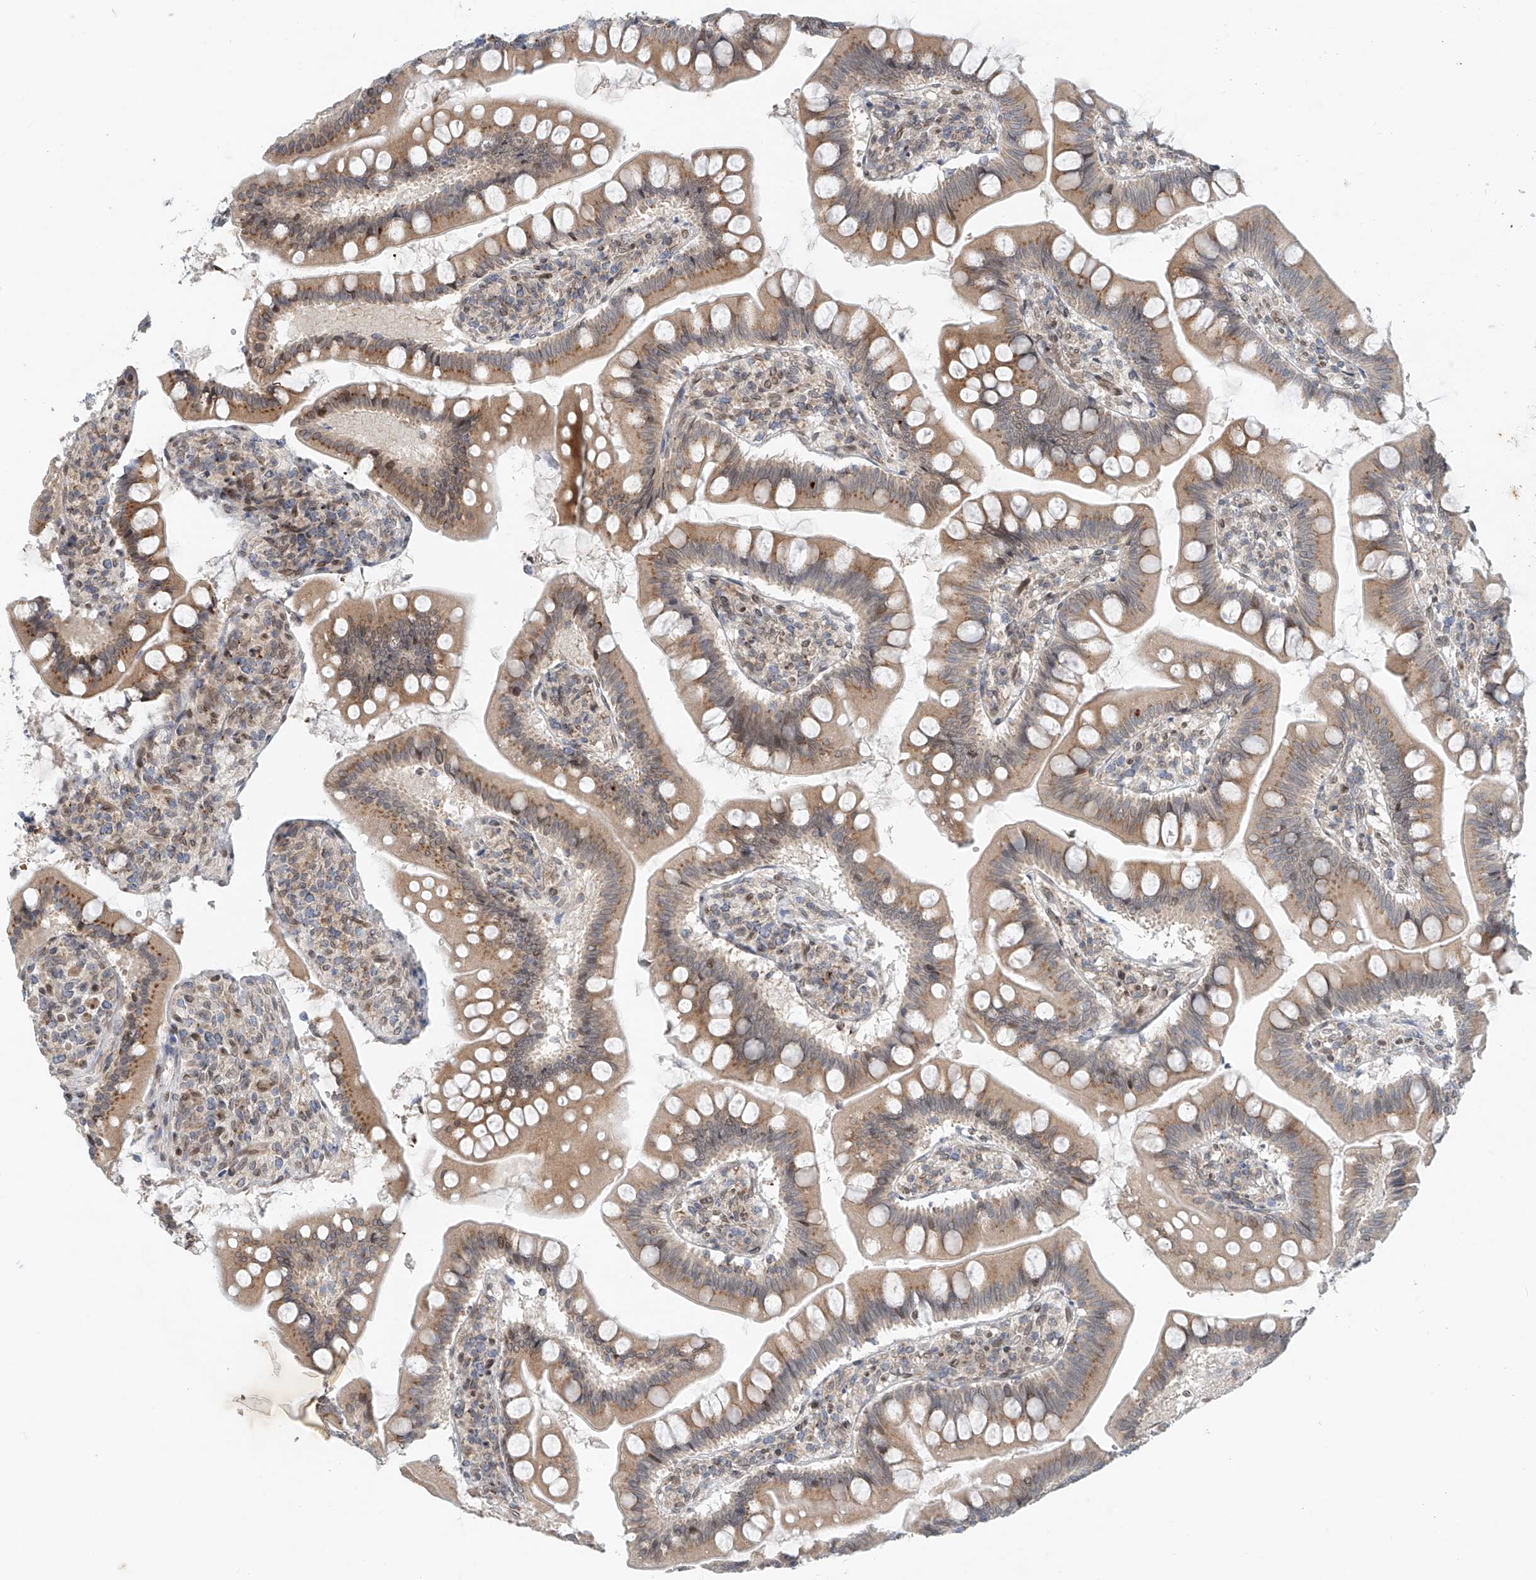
{"staining": {"intensity": "weak", "quantity": ">75%", "location": "cytoplasmic/membranous"}, "tissue": "small intestine", "cell_type": "Glandular cells", "image_type": "normal", "snomed": [{"axis": "morphology", "description": "Normal tissue, NOS"}, {"axis": "topography", "description": "Small intestine"}], "caption": "The histopathology image demonstrates staining of unremarkable small intestine, revealing weak cytoplasmic/membranous protein staining (brown color) within glandular cells.", "gene": "STARD9", "patient": {"sex": "male", "age": 7}}